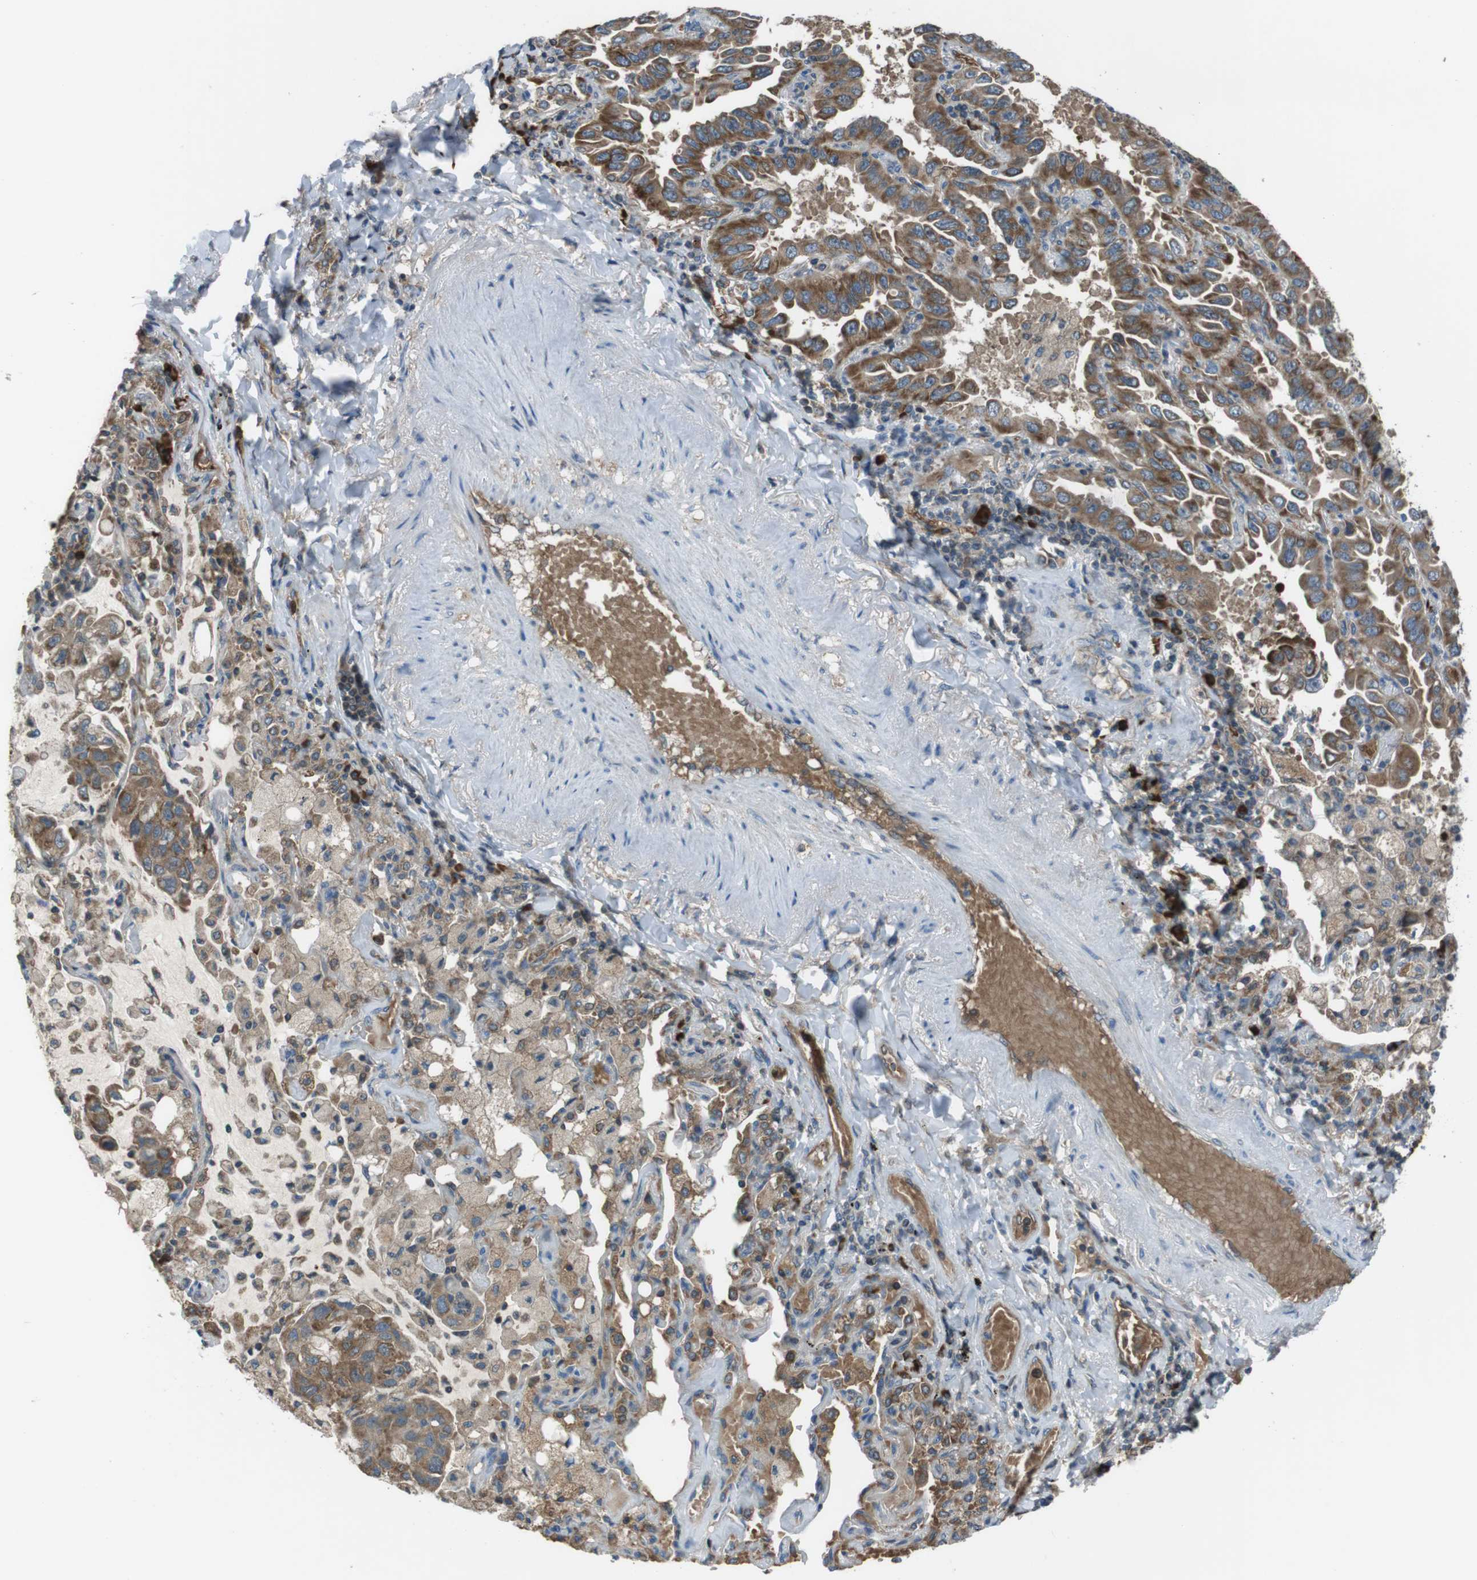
{"staining": {"intensity": "moderate", "quantity": ">75%", "location": "cytoplasmic/membranous"}, "tissue": "lung cancer", "cell_type": "Tumor cells", "image_type": "cancer", "snomed": [{"axis": "morphology", "description": "Adenocarcinoma, NOS"}, {"axis": "topography", "description": "Lung"}], "caption": "Moderate cytoplasmic/membranous protein positivity is appreciated in about >75% of tumor cells in lung adenocarcinoma. (brown staining indicates protein expression, while blue staining denotes nuclei).", "gene": "SSR3", "patient": {"sex": "male", "age": 64}}